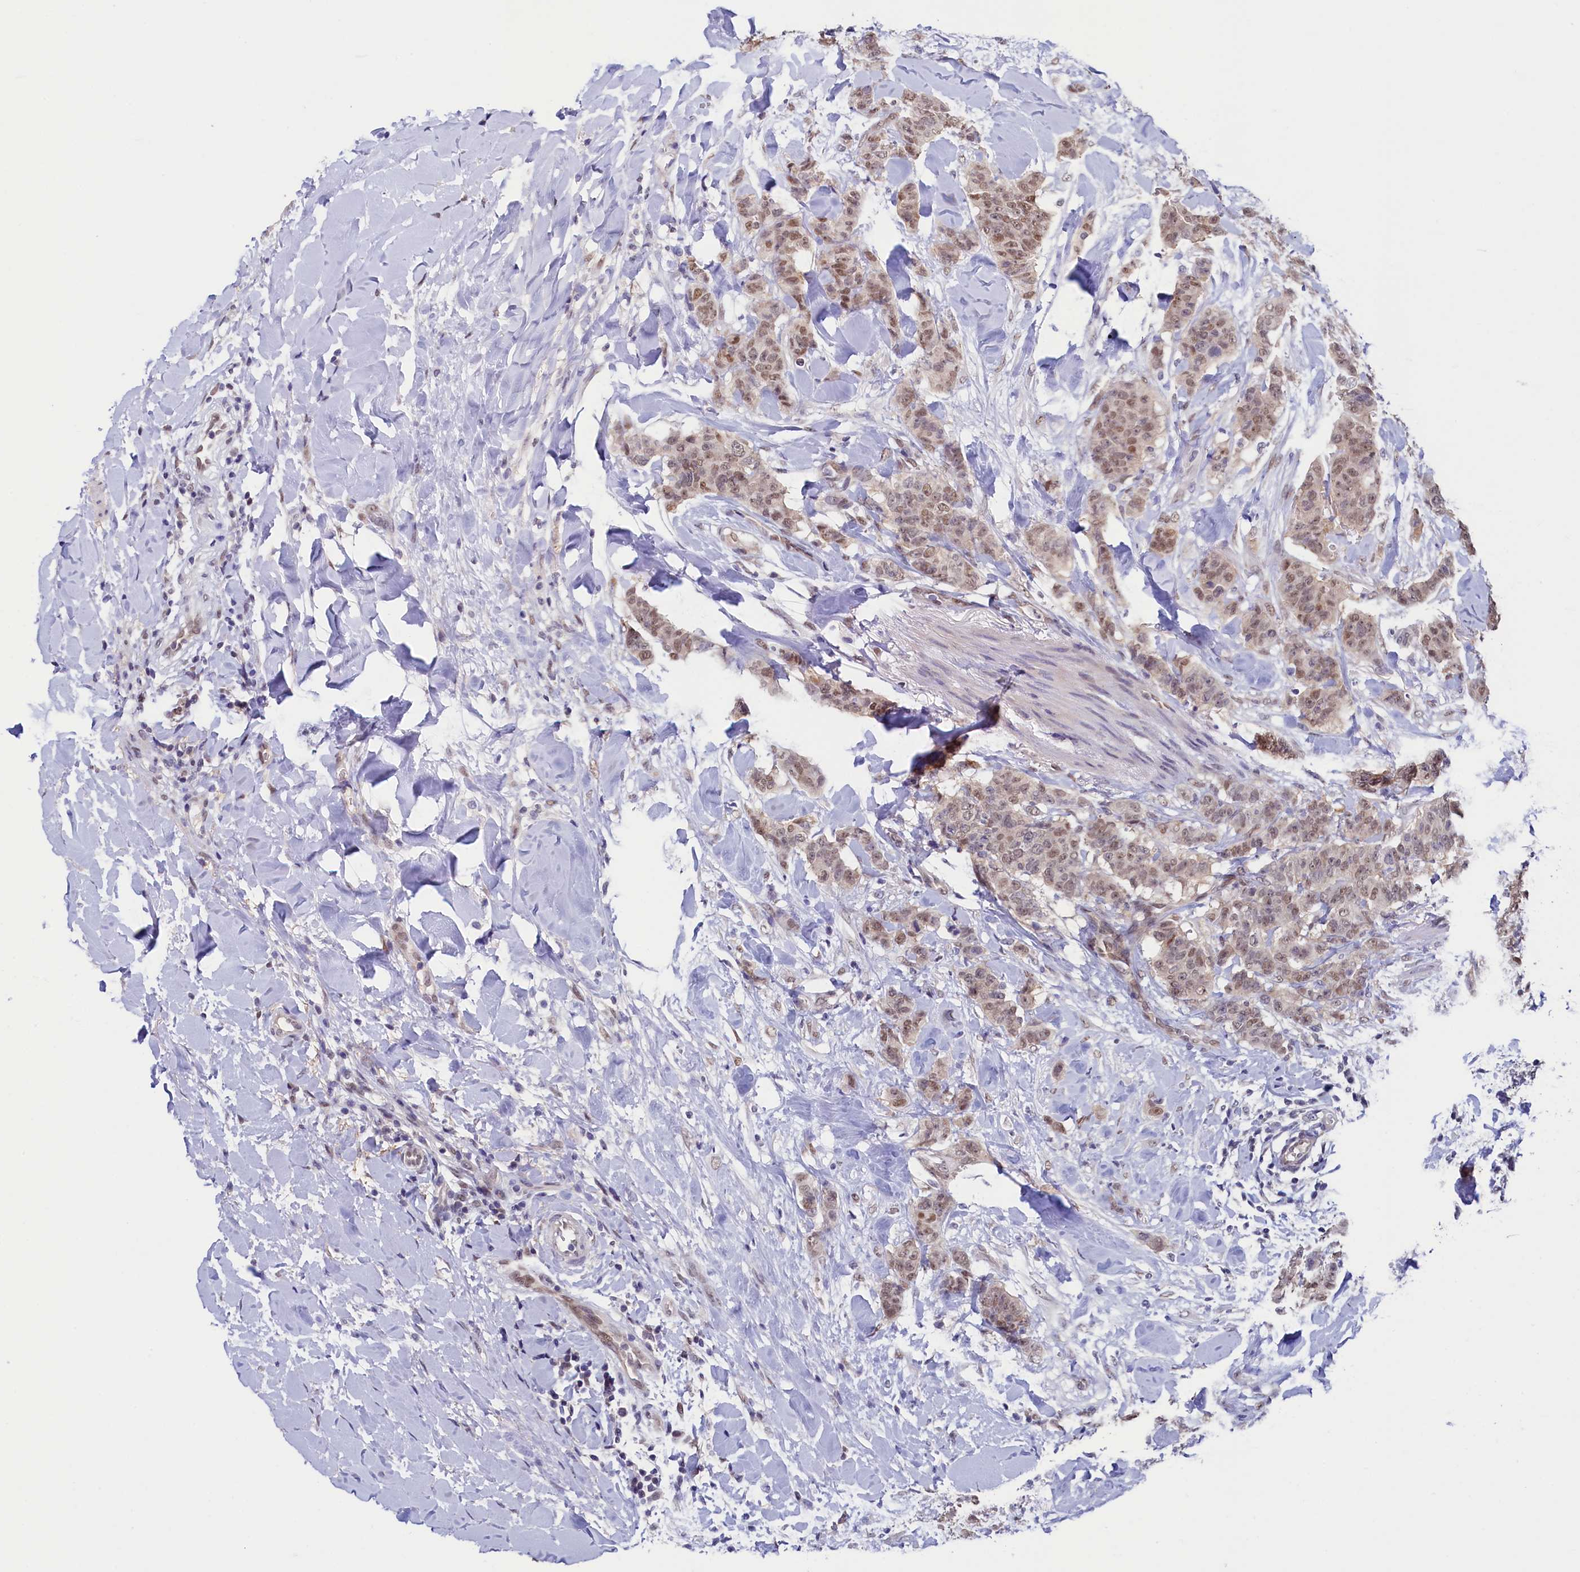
{"staining": {"intensity": "moderate", "quantity": ">75%", "location": "nuclear"}, "tissue": "breast cancer", "cell_type": "Tumor cells", "image_type": "cancer", "snomed": [{"axis": "morphology", "description": "Duct carcinoma"}, {"axis": "topography", "description": "Breast"}], "caption": "Immunohistochemical staining of breast cancer demonstrates medium levels of moderate nuclear protein positivity in approximately >75% of tumor cells.", "gene": "FLYWCH2", "patient": {"sex": "female", "age": 40}}